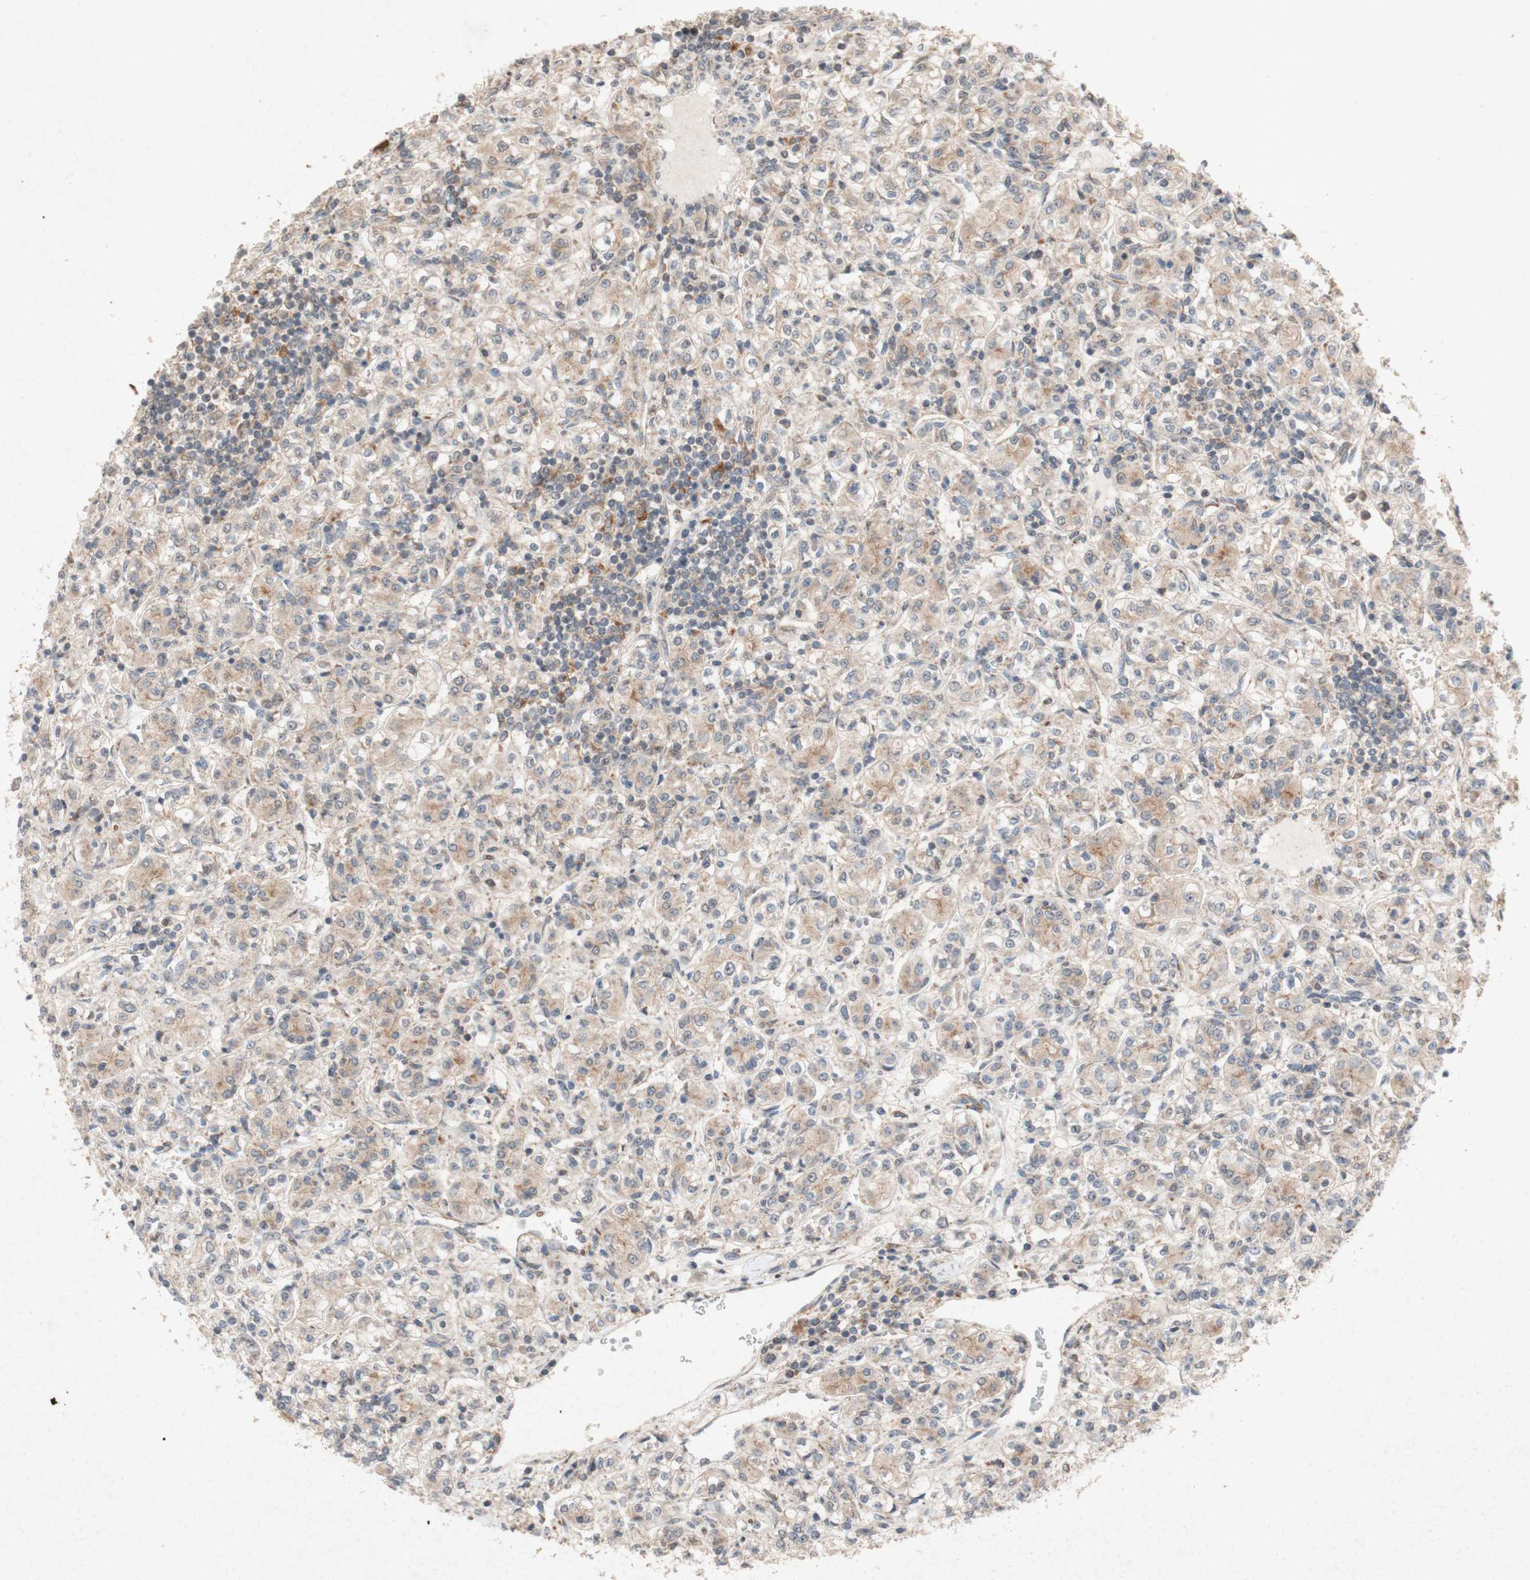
{"staining": {"intensity": "weak", "quantity": ">75%", "location": "cytoplasmic/membranous"}, "tissue": "renal cancer", "cell_type": "Tumor cells", "image_type": "cancer", "snomed": [{"axis": "morphology", "description": "Adenocarcinoma, NOS"}, {"axis": "topography", "description": "Kidney"}], "caption": "A histopathology image of renal adenocarcinoma stained for a protein demonstrates weak cytoplasmic/membranous brown staining in tumor cells.", "gene": "ATP6V1F", "patient": {"sex": "male", "age": 77}}